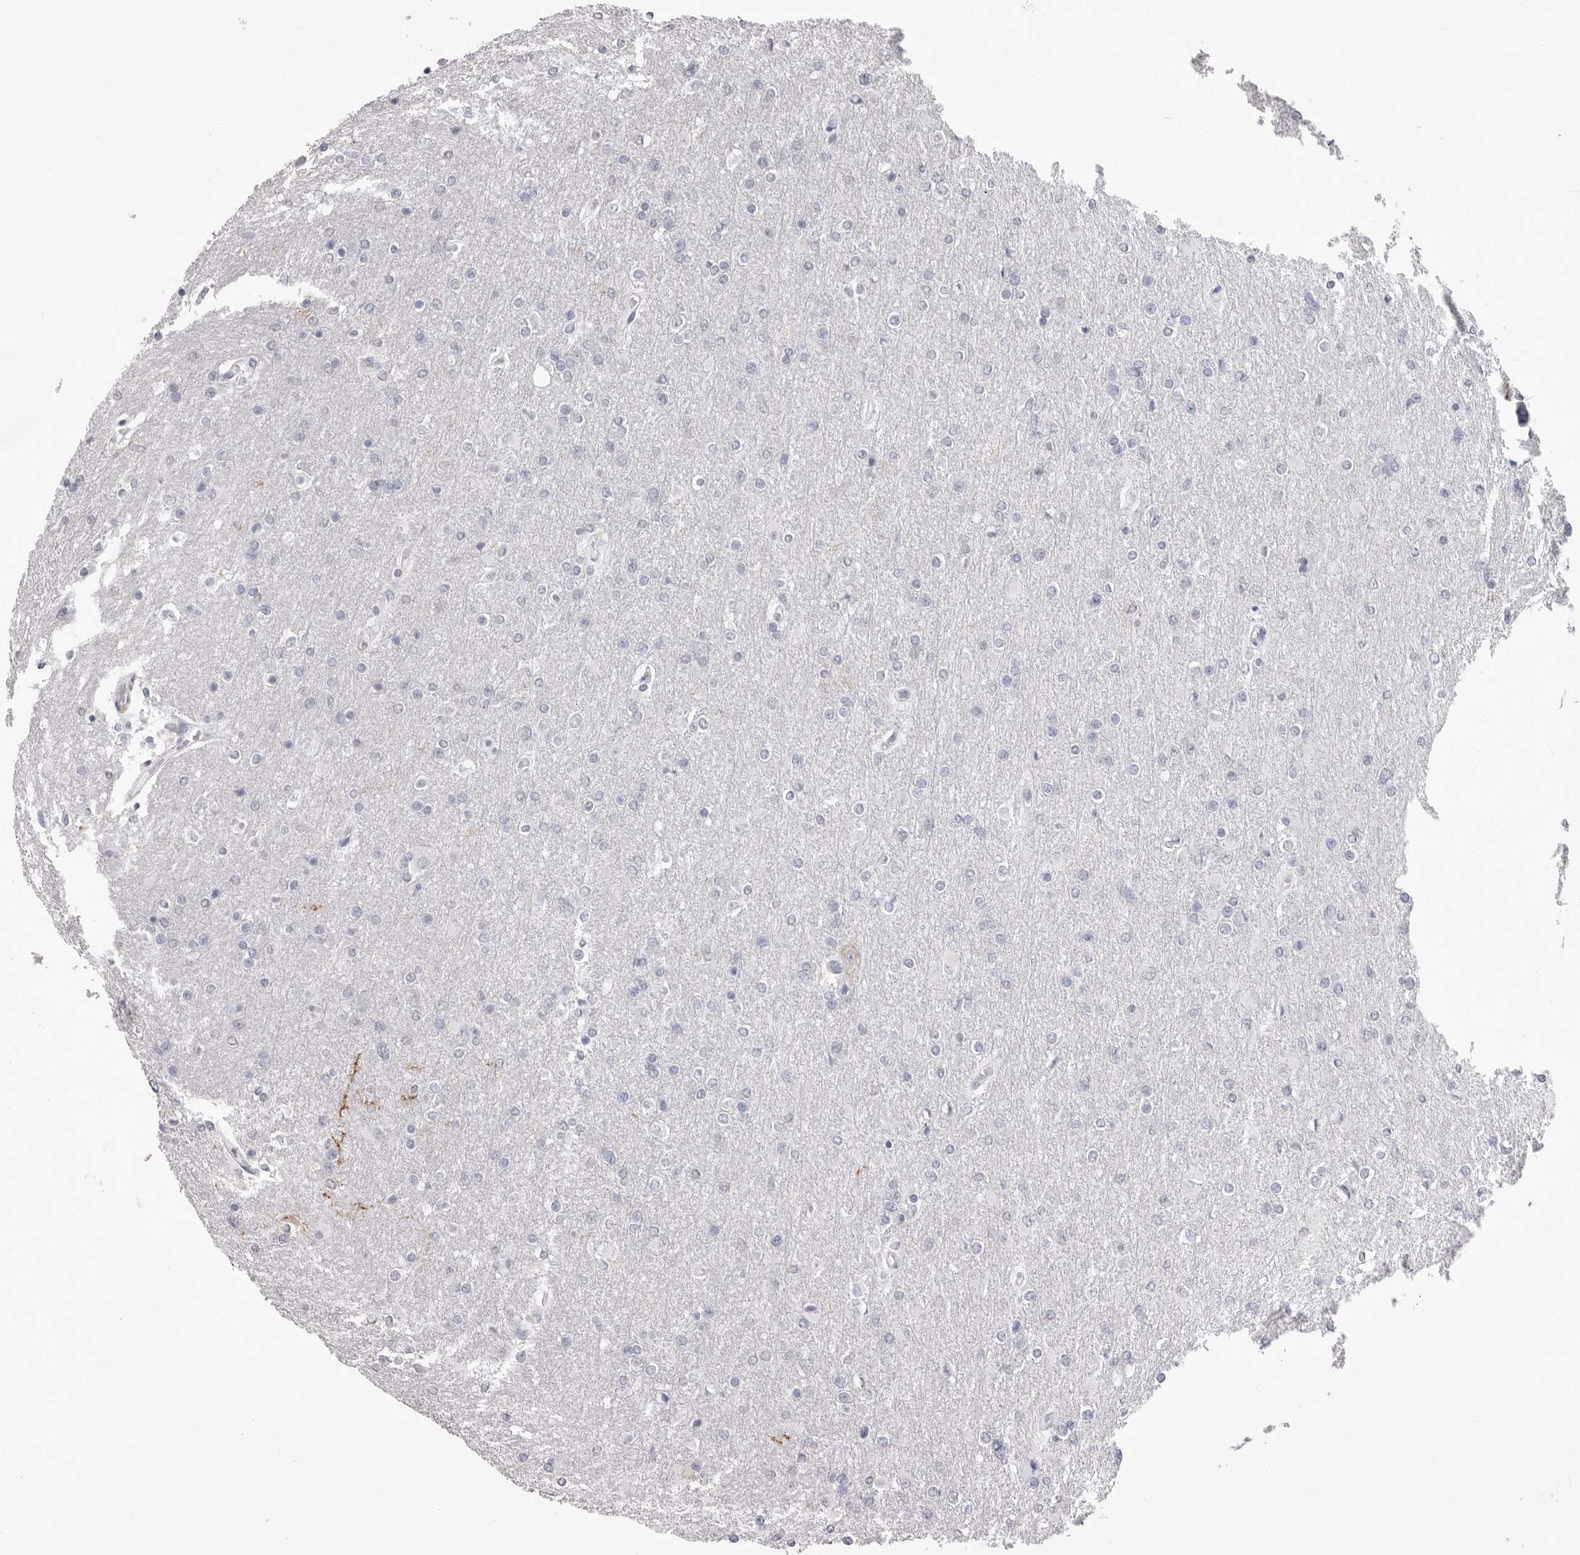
{"staining": {"intensity": "negative", "quantity": "none", "location": "none"}, "tissue": "glioma", "cell_type": "Tumor cells", "image_type": "cancer", "snomed": [{"axis": "morphology", "description": "Glioma, malignant, High grade"}, {"axis": "topography", "description": "Cerebral cortex"}], "caption": "Micrograph shows no protein positivity in tumor cells of glioma tissue. (Immunohistochemistry, brightfield microscopy, high magnification).", "gene": "ICAM5", "patient": {"sex": "female", "age": 36}}